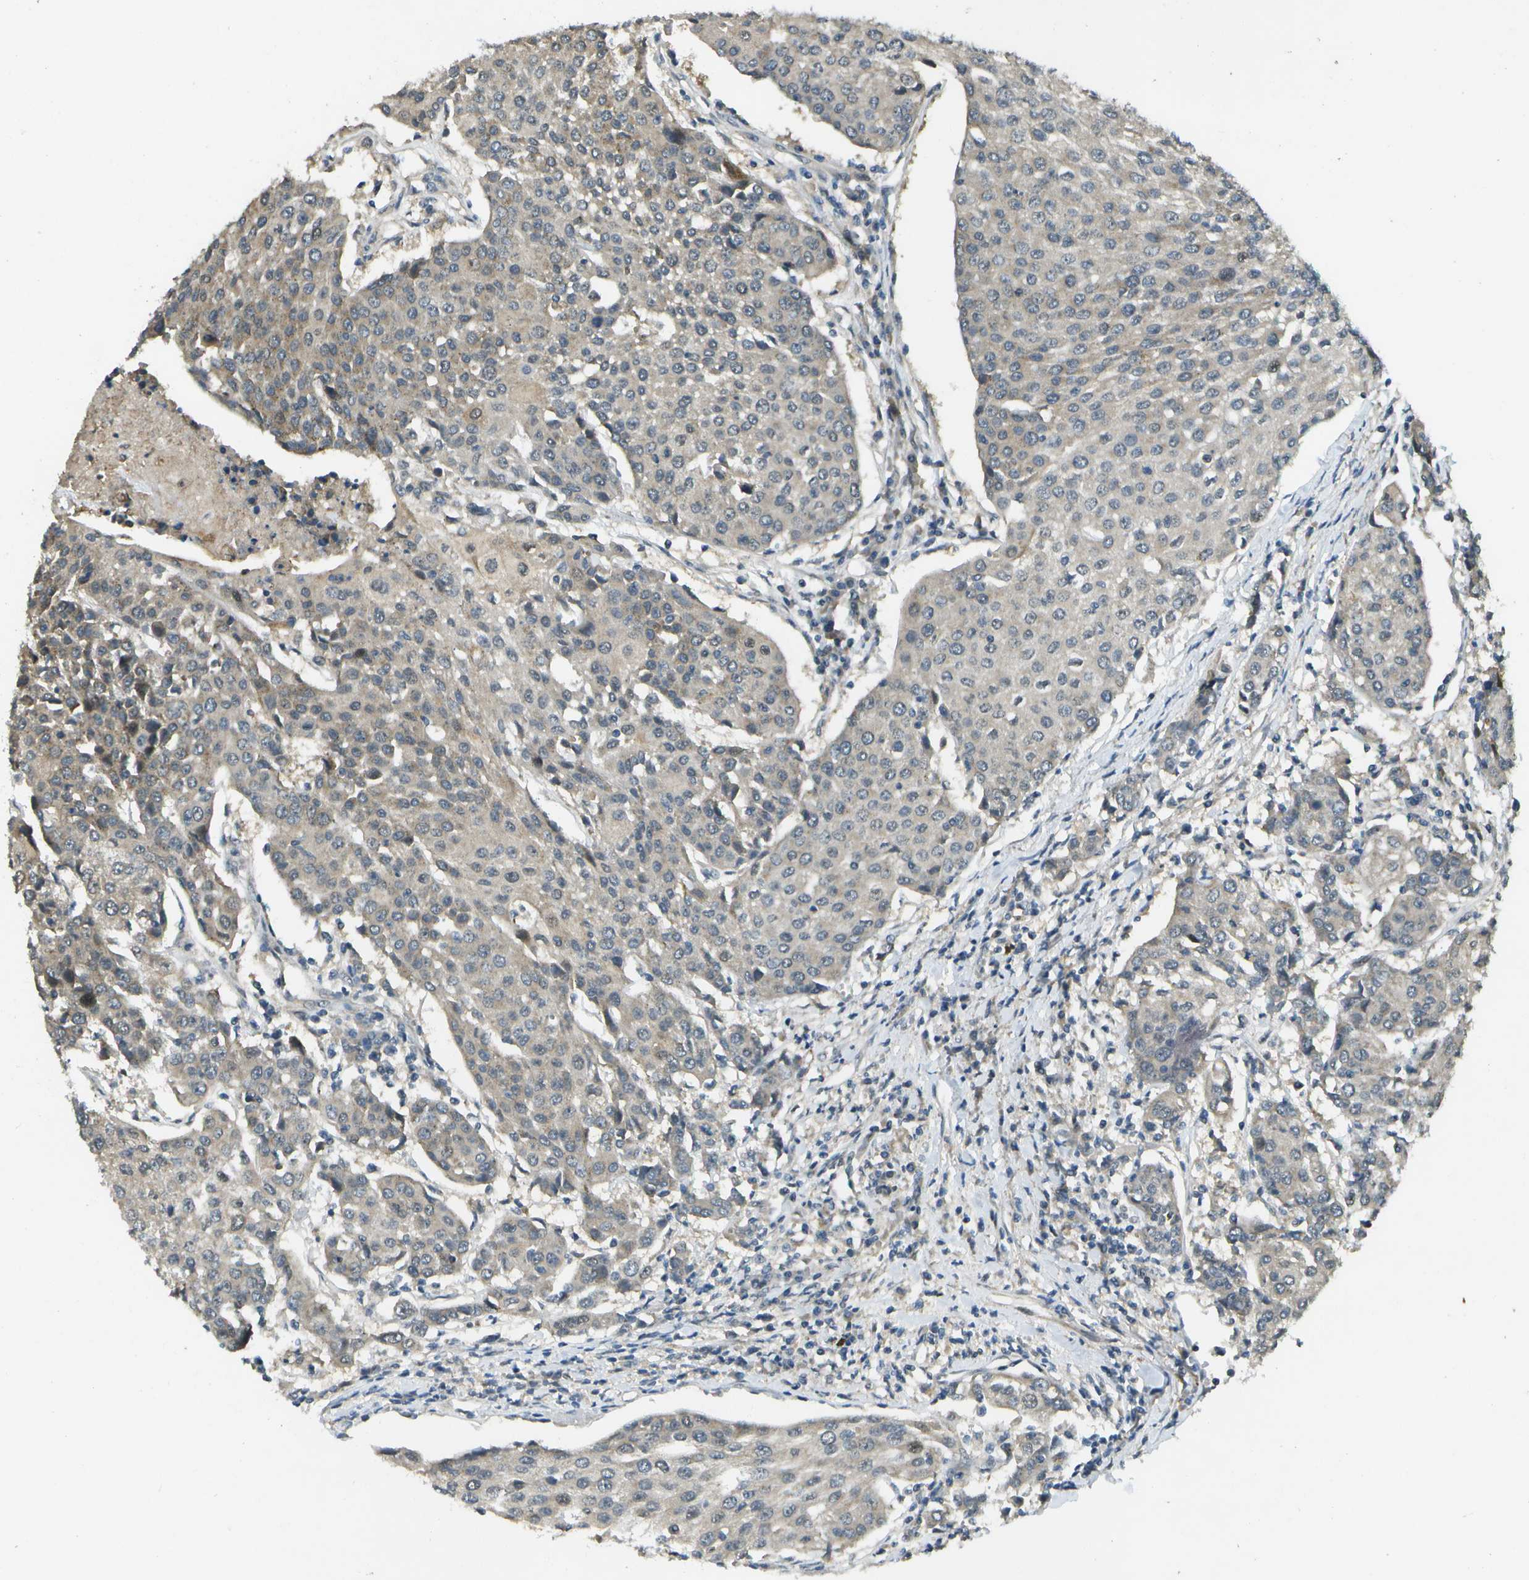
{"staining": {"intensity": "weak", "quantity": "25%-75%", "location": "cytoplasmic/membranous"}, "tissue": "urothelial cancer", "cell_type": "Tumor cells", "image_type": "cancer", "snomed": [{"axis": "morphology", "description": "Urothelial carcinoma, High grade"}, {"axis": "topography", "description": "Urinary bladder"}], "caption": "Immunohistochemistry photomicrograph of human urothelial cancer stained for a protein (brown), which shows low levels of weak cytoplasmic/membranous staining in about 25%-75% of tumor cells.", "gene": "GANC", "patient": {"sex": "female", "age": 85}}